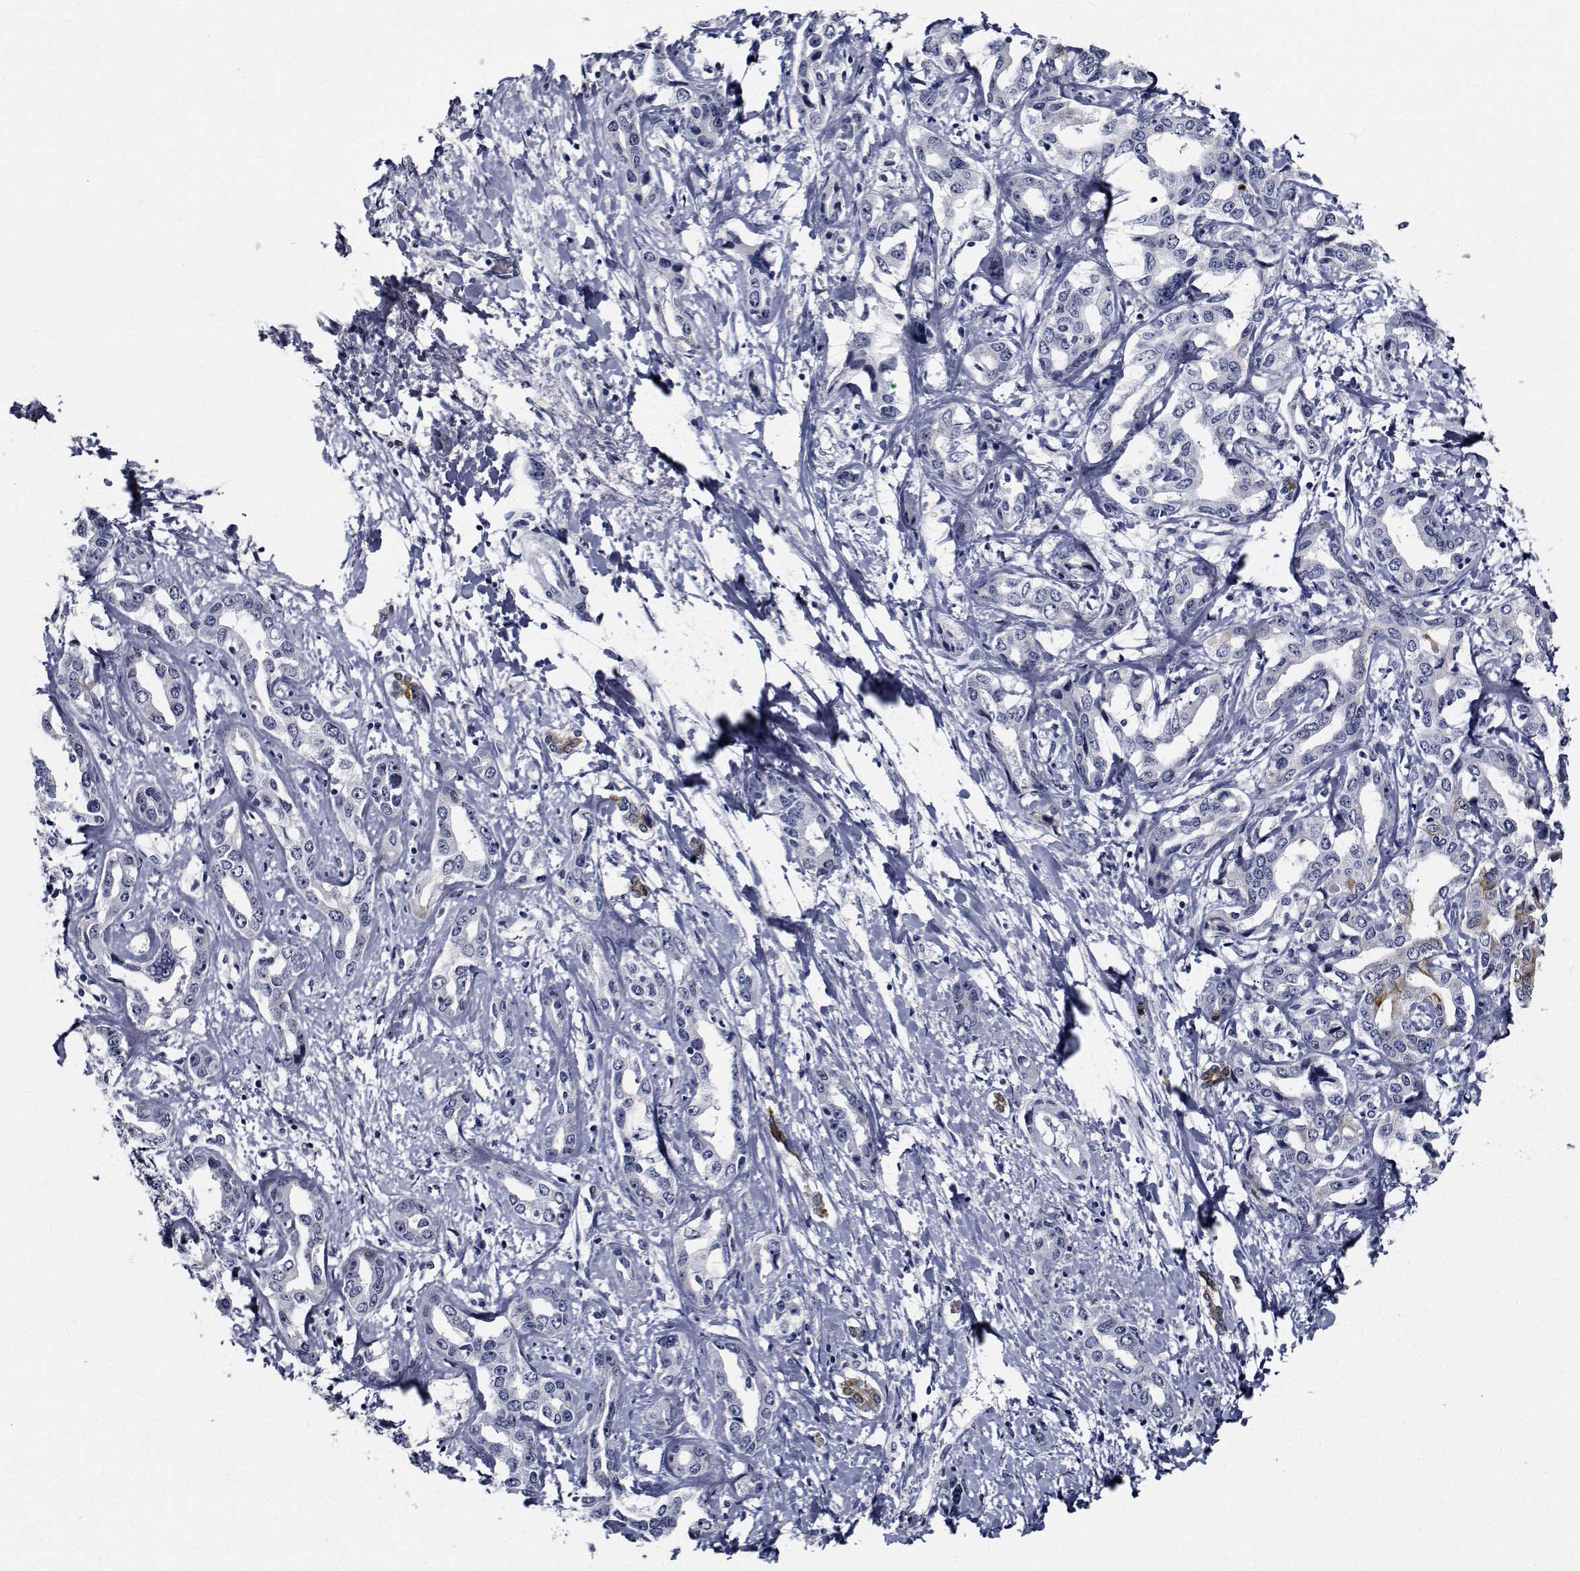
{"staining": {"intensity": "negative", "quantity": "none", "location": "none"}, "tissue": "liver cancer", "cell_type": "Tumor cells", "image_type": "cancer", "snomed": [{"axis": "morphology", "description": "Cholangiocarcinoma"}, {"axis": "topography", "description": "Liver"}], "caption": "Immunohistochemistry (IHC) of human liver cholangiocarcinoma displays no staining in tumor cells.", "gene": "NVL", "patient": {"sex": "male", "age": 59}}